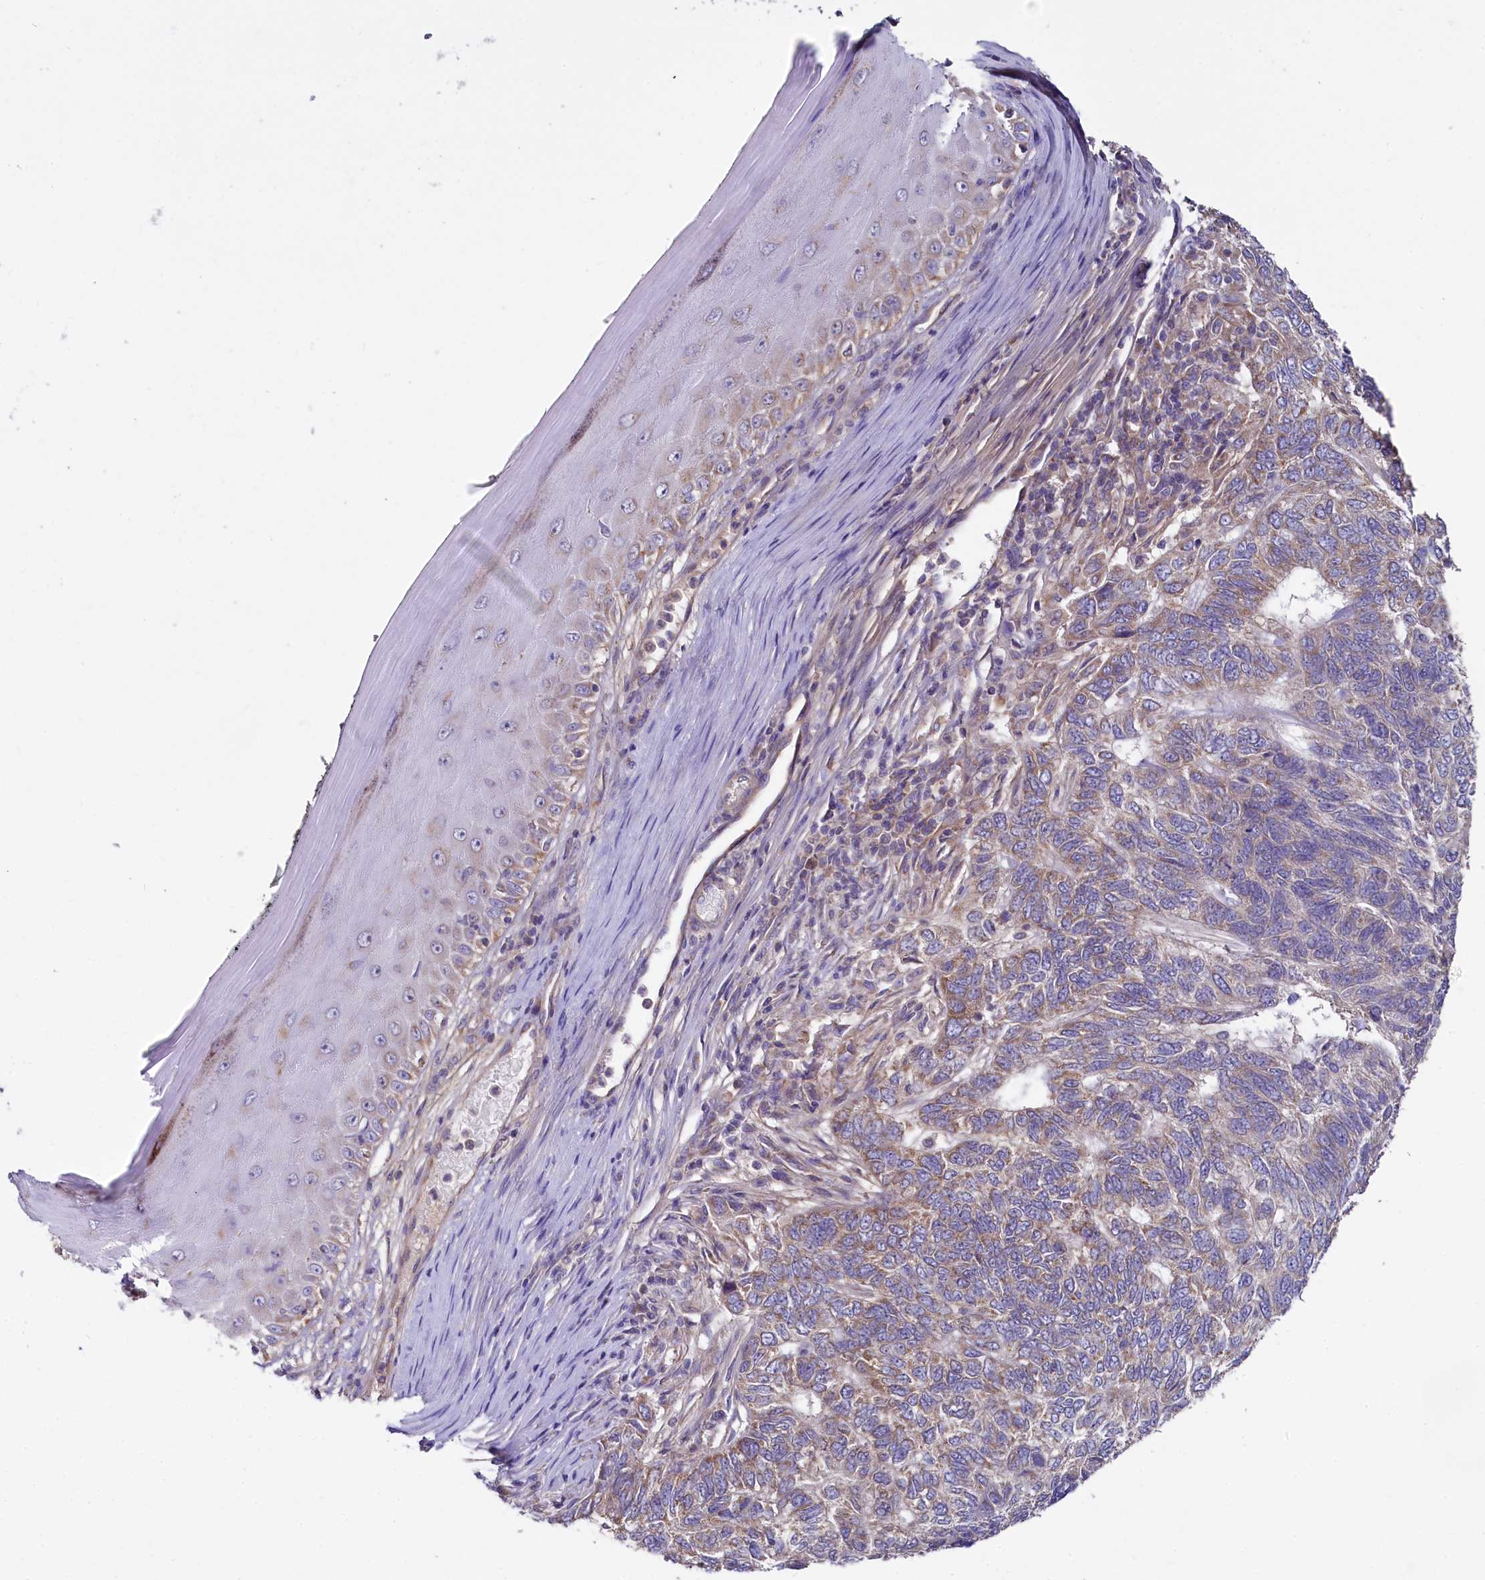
{"staining": {"intensity": "weak", "quantity": "25%-75%", "location": "cytoplasmic/membranous"}, "tissue": "skin cancer", "cell_type": "Tumor cells", "image_type": "cancer", "snomed": [{"axis": "morphology", "description": "Basal cell carcinoma"}, {"axis": "topography", "description": "Skin"}], "caption": "Immunohistochemistry (DAB (3,3'-diaminobenzidine)) staining of skin cancer (basal cell carcinoma) reveals weak cytoplasmic/membranous protein expression in about 25%-75% of tumor cells.", "gene": "MRPL57", "patient": {"sex": "female", "age": 65}}